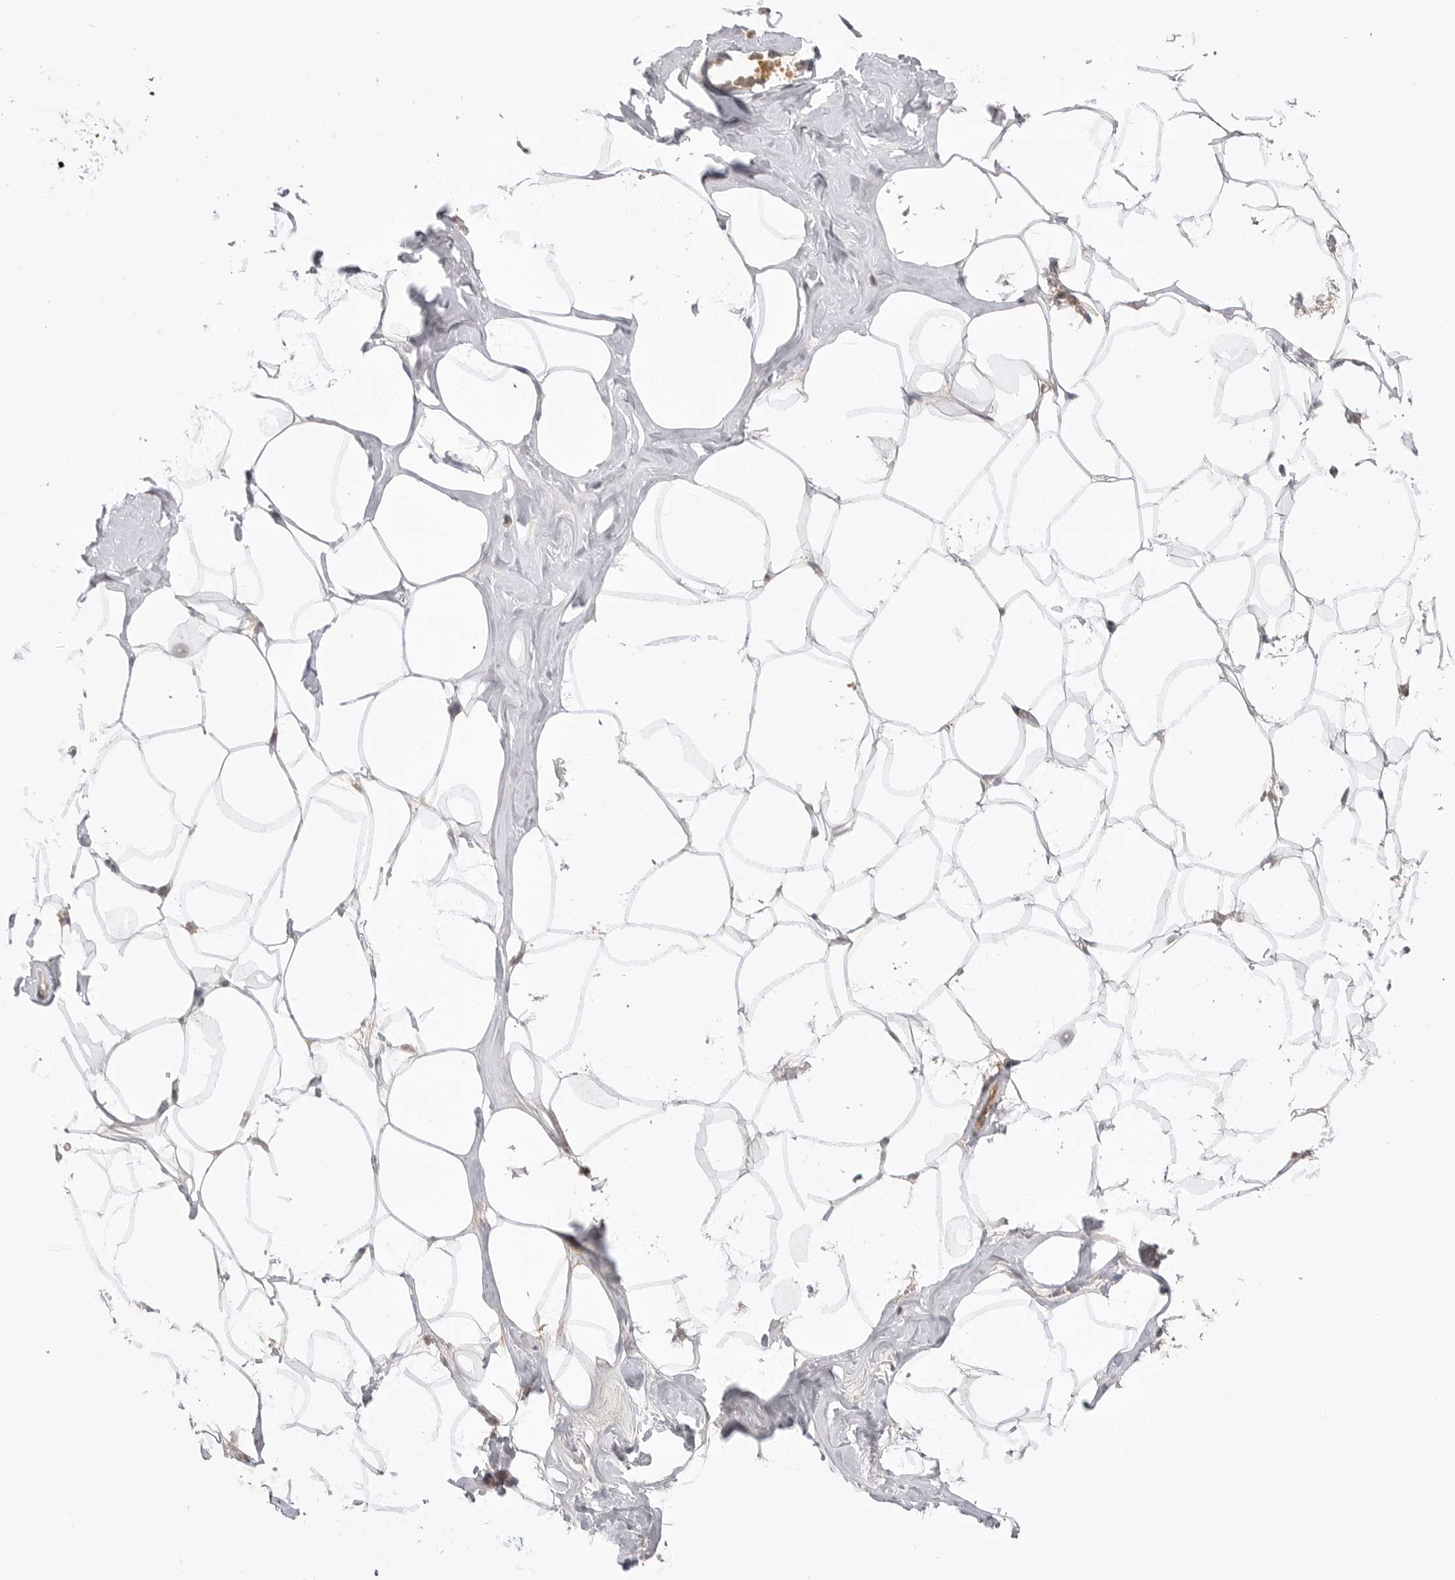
{"staining": {"intensity": "moderate", "quantity": "25%-75%", "location": "cytoplasmic/membranous,nuclear"}, "tissue": "adipose tissue", "cell_type": "Adipocytes", "image_type": "normal", "snomed": [{"axis": "morphology", "description": "Normal tissue, NOS"}, {"axis": "morphology", "description": "Fibrosis, NOS"}, {"axis": "topography", "description": "Breast"}, {"axis": "topography", "description": "Adipose tissue"}], "caption": "Protein expression analysis of normal human adipose tissue reveals moderate cytoplasmic/membranous,nuclear positivity in approximately 25%-75% of adipocytes.", "gene": "ASPSCR1", "patient": {"sex": "female", "age": 39}}